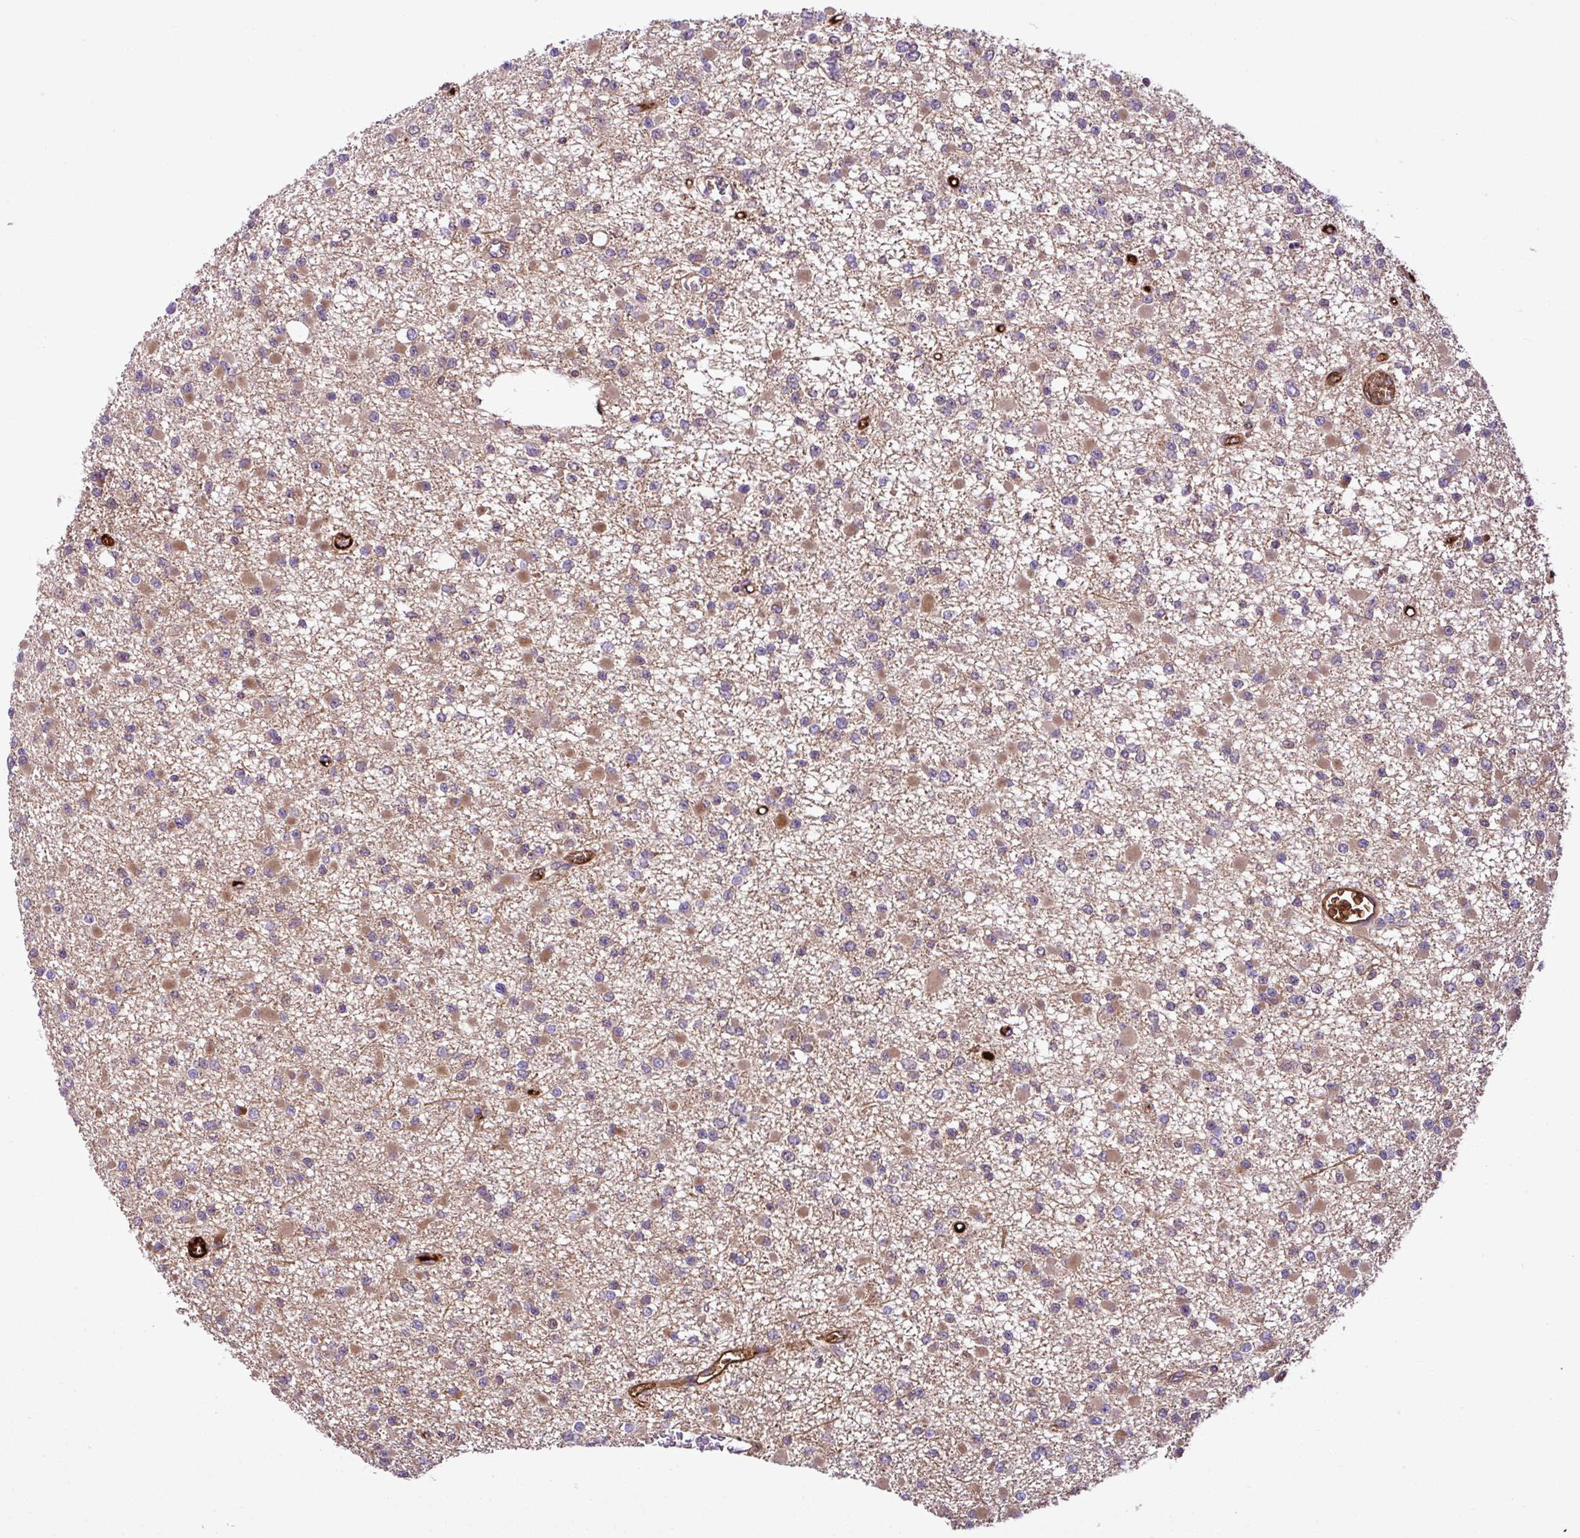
{"staining": {"intensity": "moderate", "quantity": "25%-75%", "location": "cytoplasmic/membranous"}, "tissue": "glioma", "cell_type": "Tumor cells", "image_type": "cancer", "snomed": [{"axis": "morphology", "description": "Glioma, malignant, Low grade"}, {"axis": "topography", "description": "Brain"}], "caption": "Immunohistochemical staining of glioma reveals medium levels of moderate cytoplasmic/membranous protein expression in about 25%-75% of tumor cells. The staining was performed using DAB (3,3'-diaminobenzidine) to visualize the protein expression in brown, while the nuclei were stained in blue with hematoxylin (Magnification: 20x).", "gene": "ZNF266", "patient": {"sex": "female", "age": 22}}